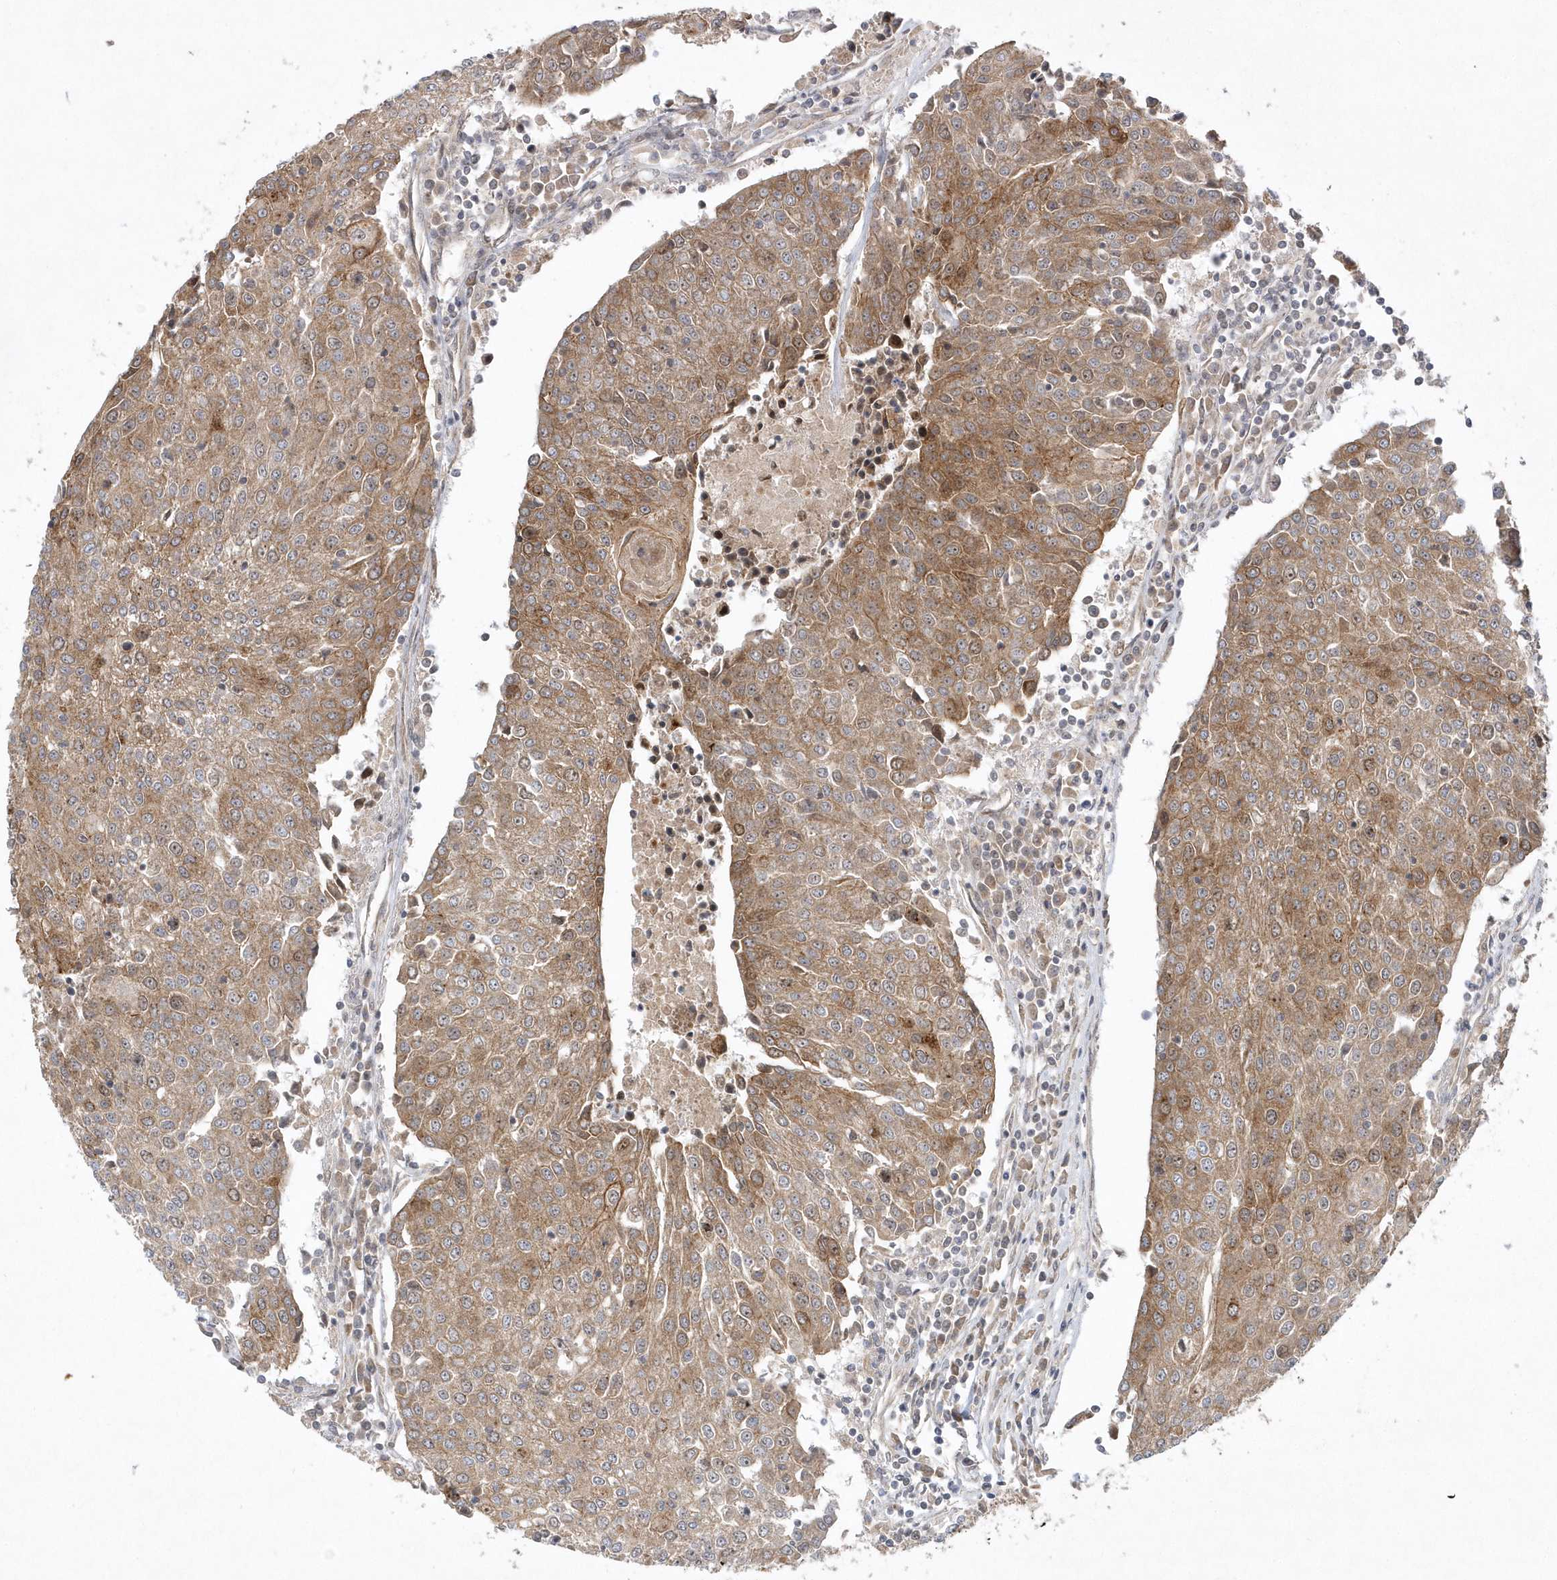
{"staining": {"intensity": "moderate", "quantity": ">75%", "location": "cytoplasmic/membranous,nuclear"}, "tissue": "urothelial cancer", "cell_type": "Tumor cells", "image_type": "cancer", "snomed": [{"axis": "morphology", "description": "Urothelial carcinoma, High grade"}, {"axis": "topography", "description": "Urinary bladder"}], "caption": "This photomicrograph displays high-grade urothelial carcinoma stained with IHC to label a protein in brown. The cytoplasmic/membranous and nuclear of tumor cells show moderate positivity for the protein. Nuclei are counter-stained blue.", "gene": "MXI1", "patient": {"sex": "female", "age": 85}}